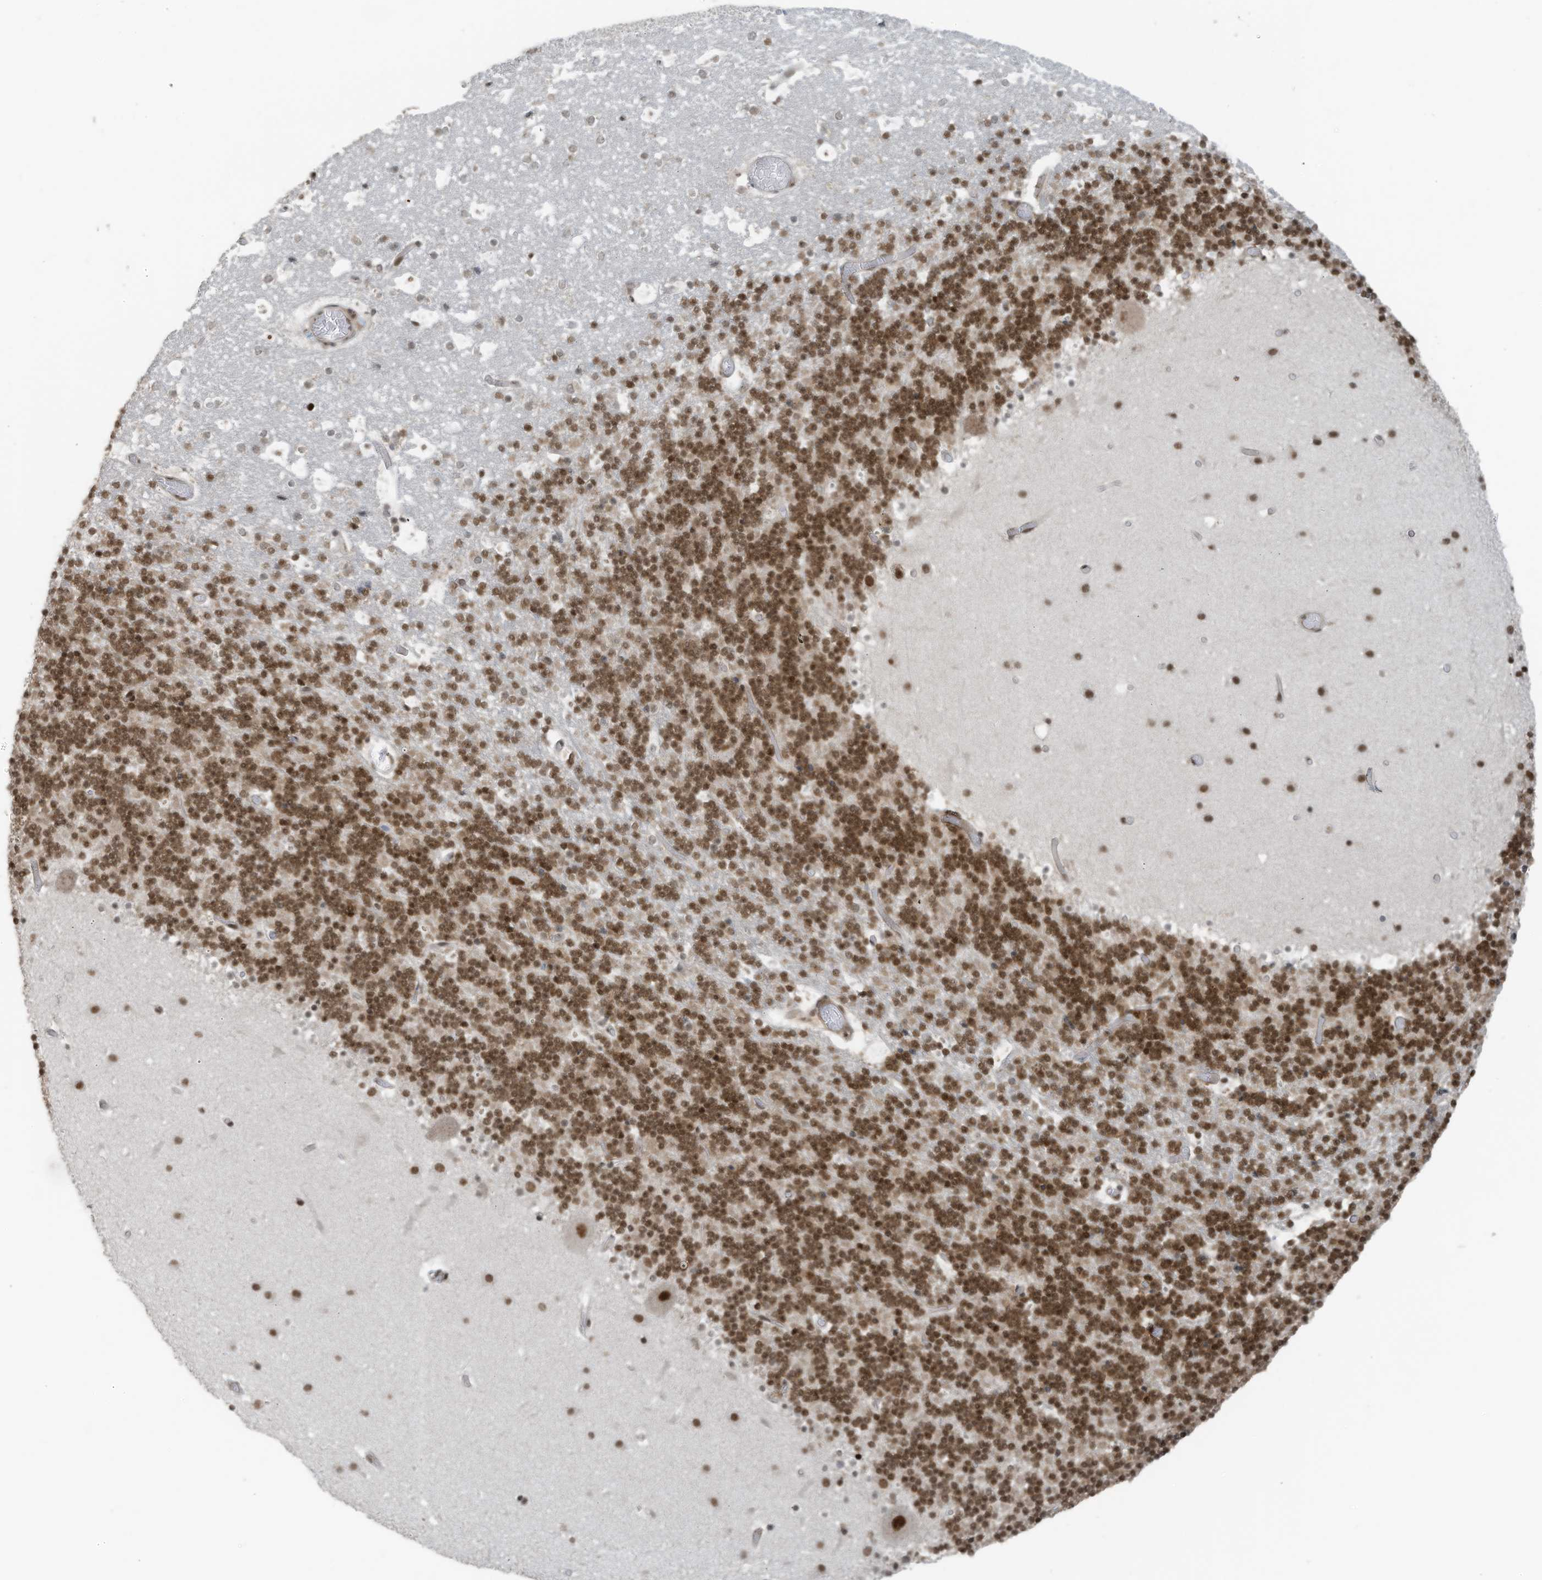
{"staining": {"intensity": "moderate", "quantity": ">75%", "location": "nuclear"}, "tissue": "cerebellum", "cell_type": "Cells in granular layer", "image_type": "normal", "snomed": [{"axis": "morphology", "description": "Normal tissue, NOS"}, {"axis": "topography", "description": "Cerebellum"}], "caption": "Cerebellum stained for a protein demonstrates moderate nuclear positivity in cells in granular layer. Ihc stains the protein of interest in brown and the nuclei are stained blue.", "gene": "PCNP", "patient": {"sex": "male", "age": 57}}